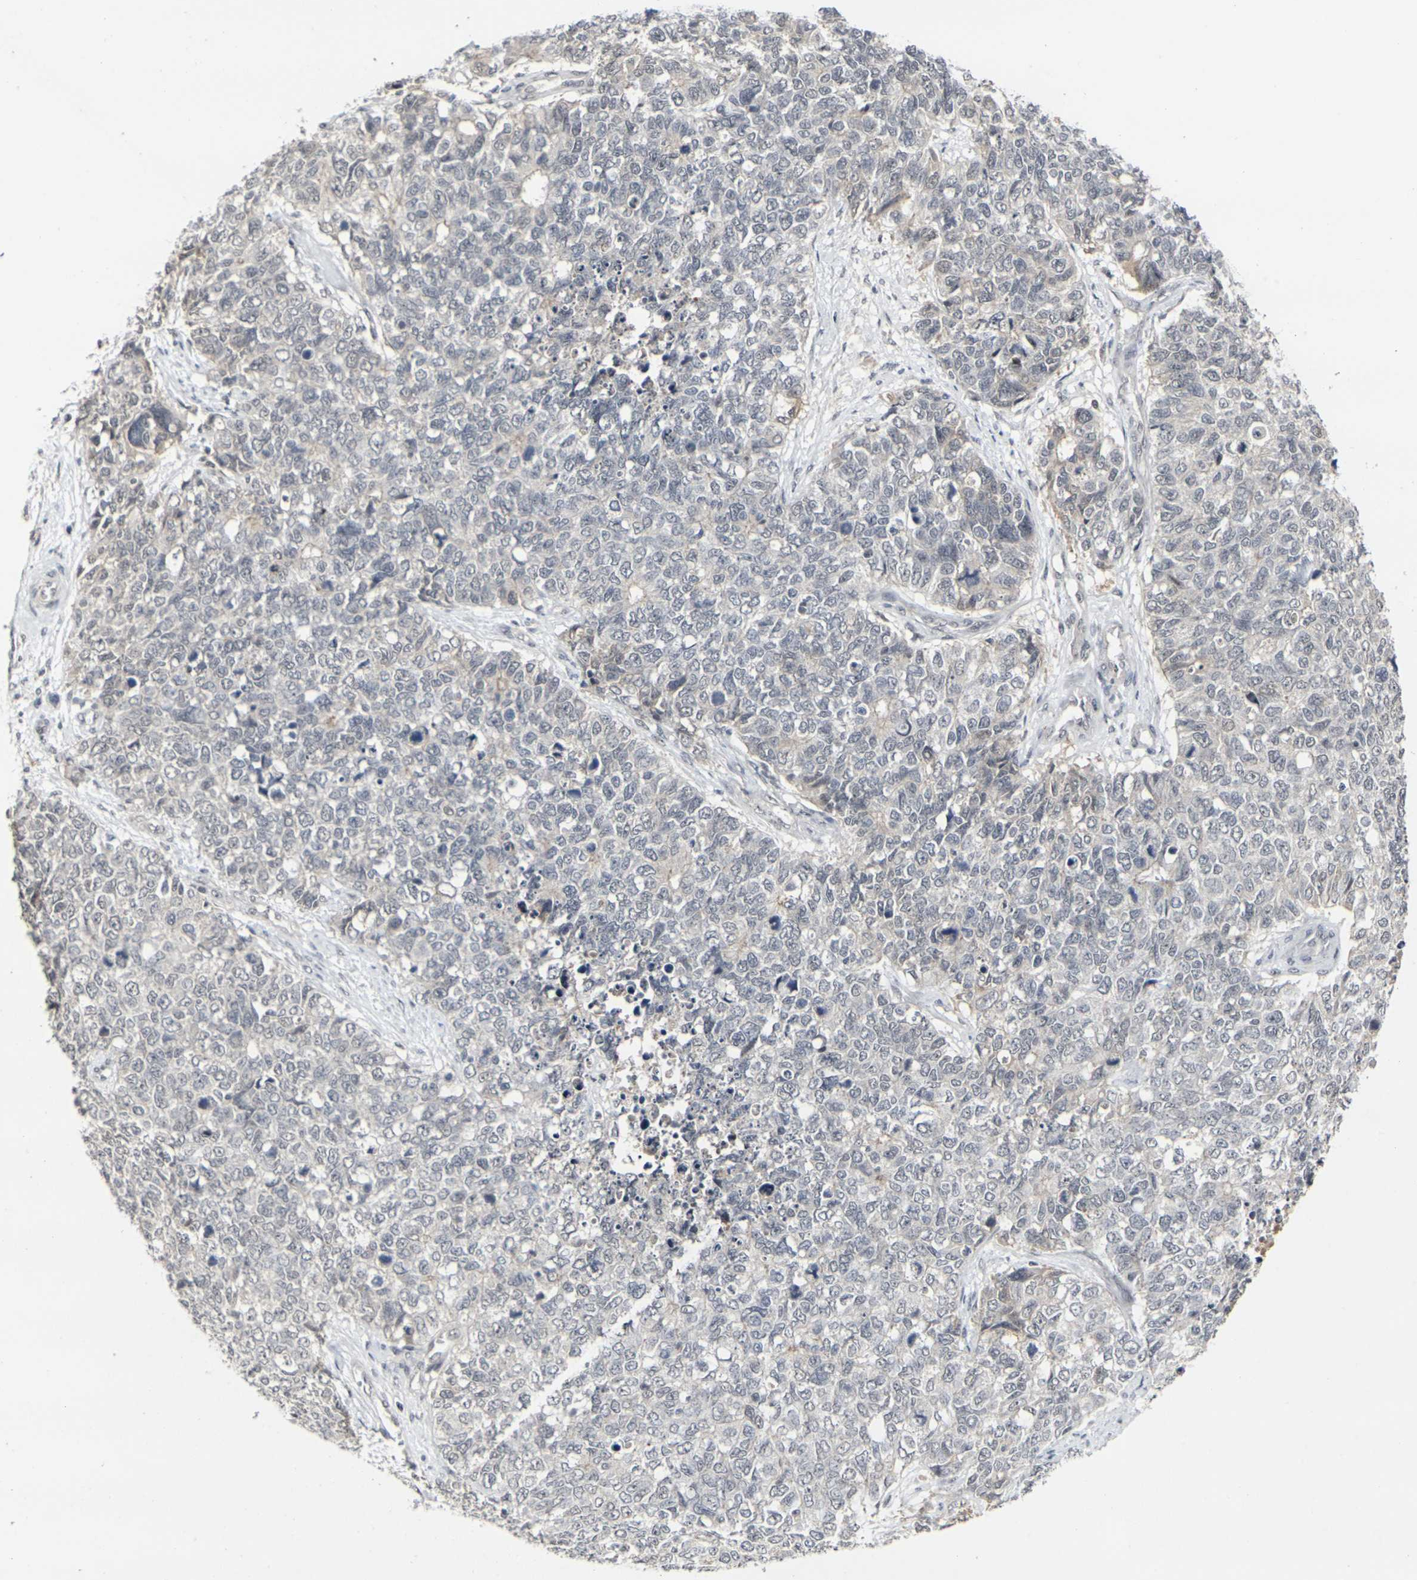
{"staining": {"intensity": "negative", "quantity": "none", "location": "none"}, "tissue": "cervical cancer", "cell_type": "Tumor cells", "image_type": "cancer", "snomed": [{"axis": "morphology", "description": "Squamous cell carcinoma, NOS"}, {"axis": "topography", "description": "Cervix"}], "caption": "Immunohistochemistry (IHC) of cervical cancer (squamous cell carcinoma) shows no staining in tumor cells. (IHC, brightfield microscopy, high magnification).", "gene": "GPR19", "patient": {"sex": "female", "age": 63}}